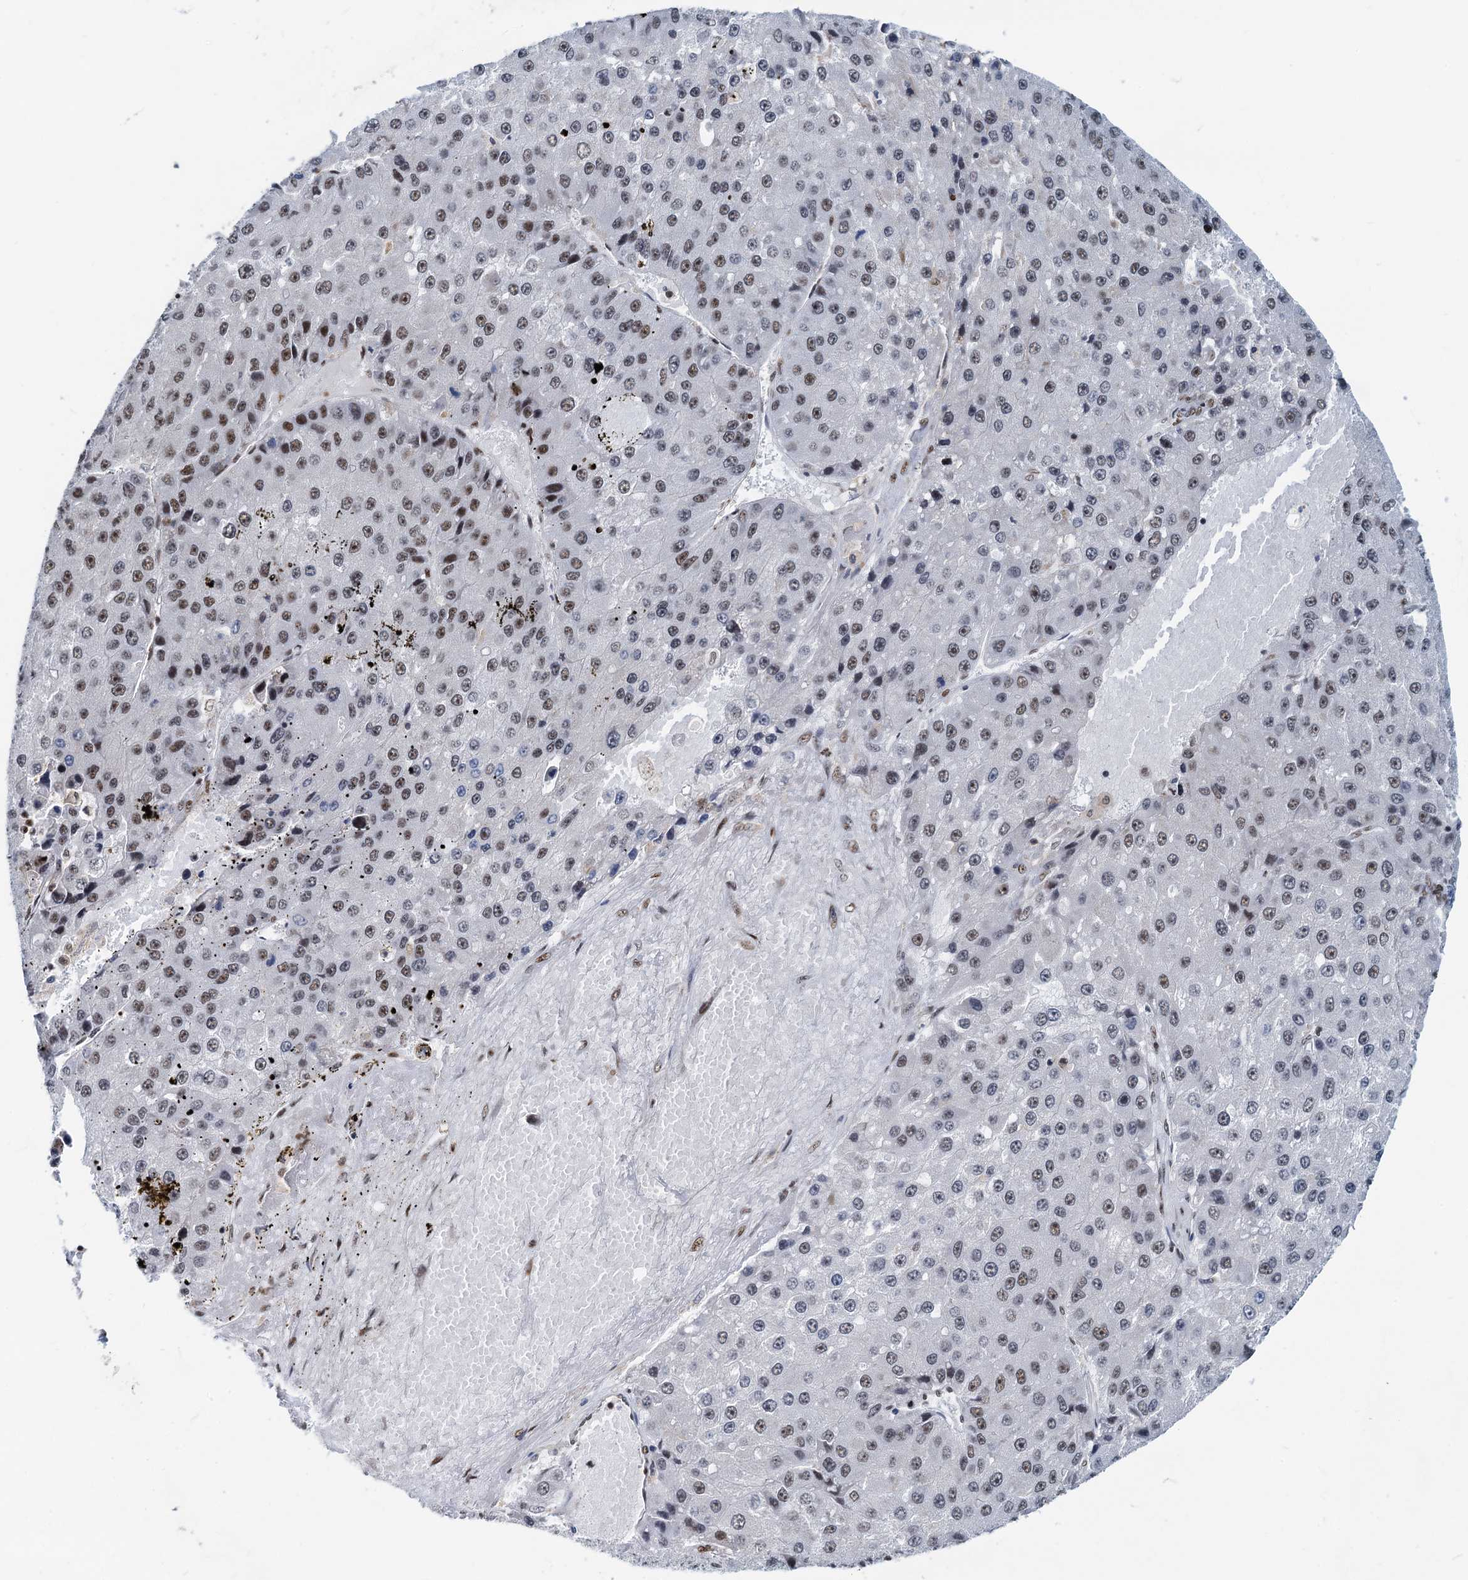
{"staining": {"intensity": "strong", "quantity": ">75%", "location": "nuclear"}, "tissue": "liver cancer", "cell_type": "Tumor cells", "image_type": "cancer", "snomed": [{"axis": "morphology", "description": "Carcinoma, Hepatocellular, NOS"}, {"axis": "topography", "description": "Liver"}], "caption": "Immunohistochemistry histopathology image of hepatocellular carcinoma (liver) stained for a protein (brown), which exhibits high levels of strong nuclear expression in about >75% of tumor cells.", "gene": "RBM26", "patient": {"sex": "female", "age": 73}}